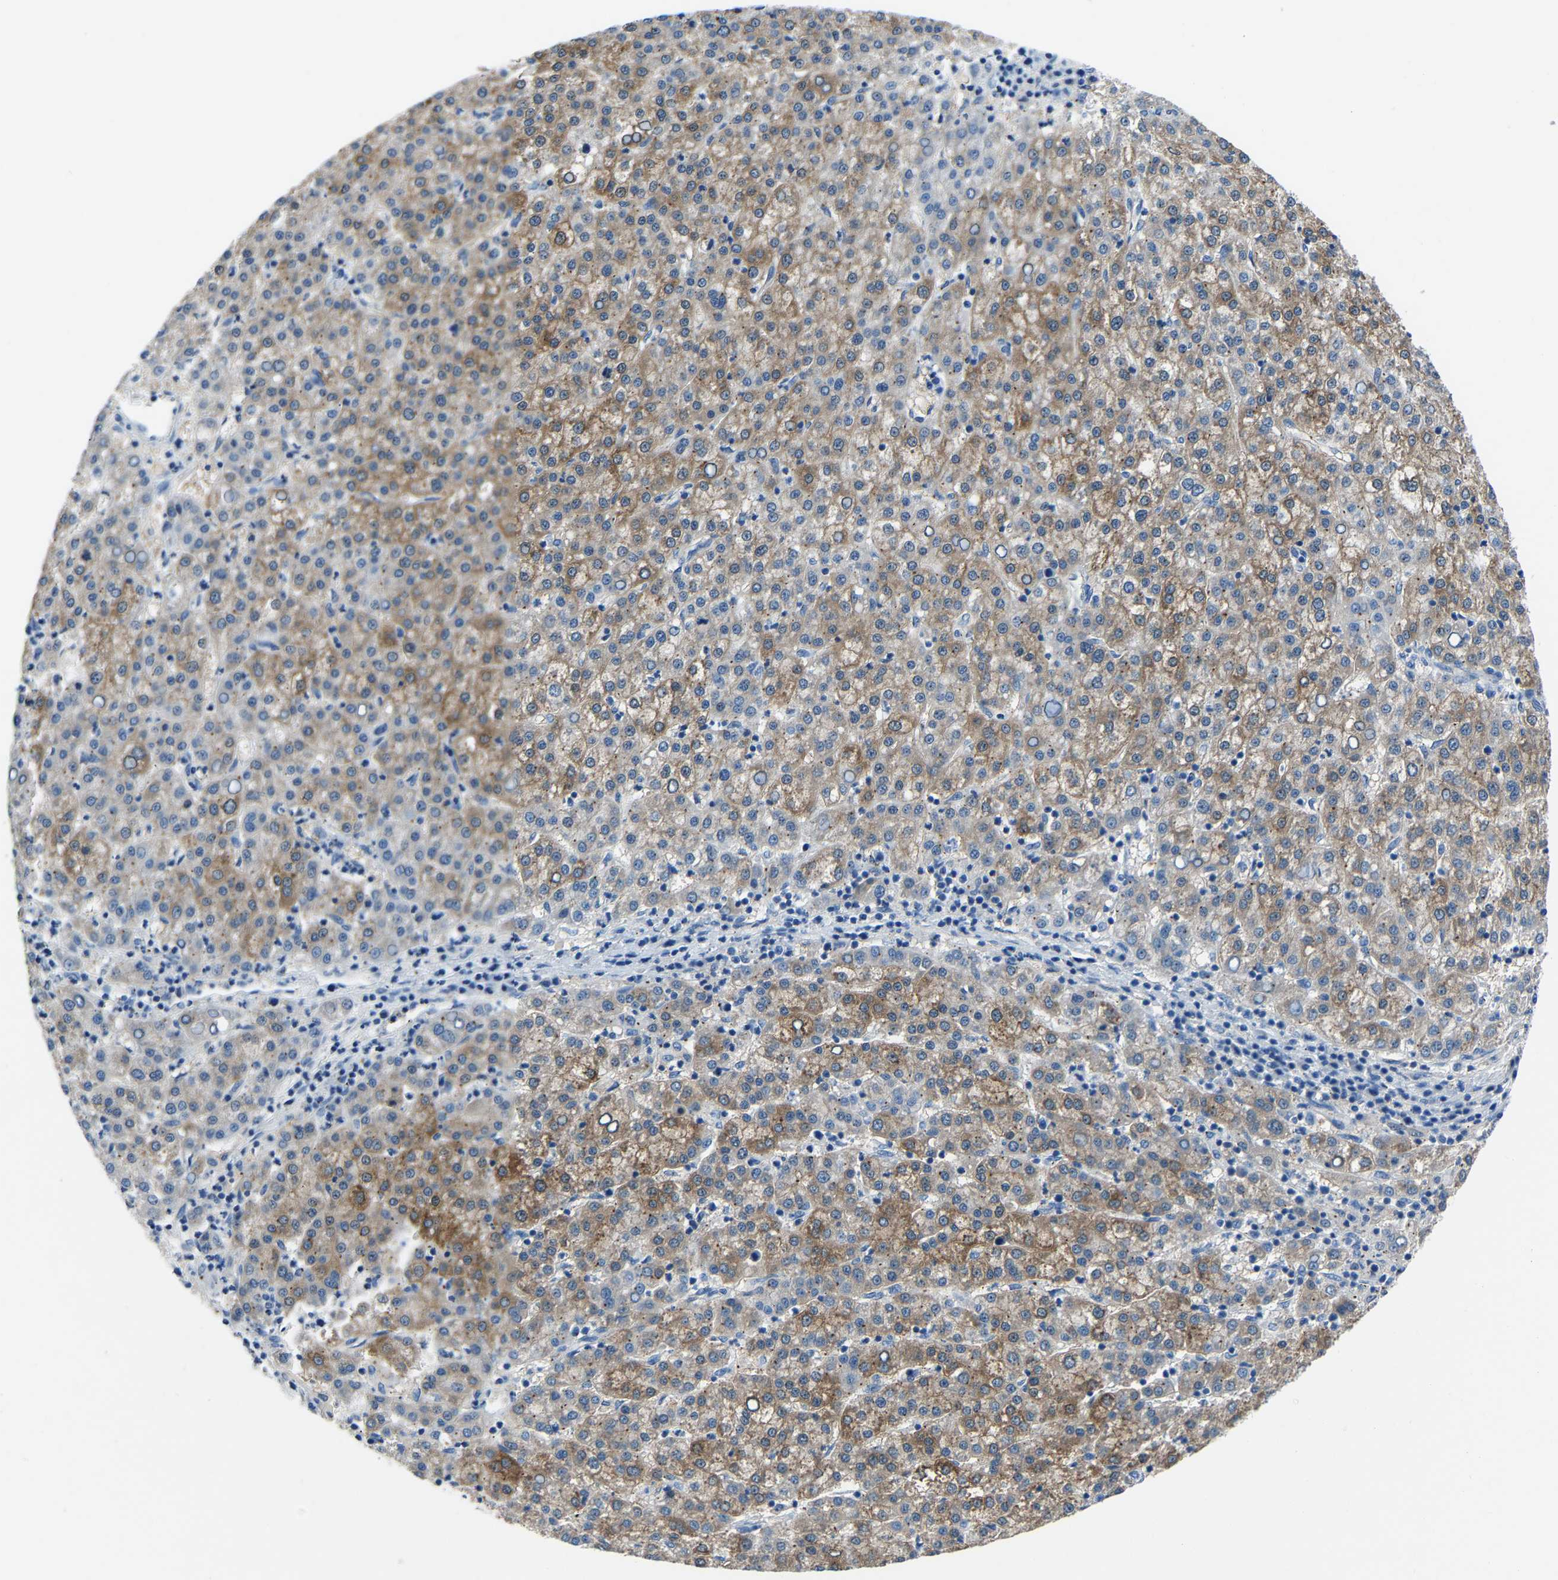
{"staining": {"intensity": "moderate", "quantity": ">75%", "location": "cytoplasmic/membranous"}, "tissue": "liver cancer", "cell_type": "Tumor cells", "image_type": "cancer", "snomed": [{"axis": "morphology", "description": "Carcinoma, Hepatocellular, NOS"}, {"axis": "topography", "description": "Liver"}], "caption": "Protein expression analysis of human liver hepatocellular carcinoma reveals moderate cytoplasmic/membranous staining in approximately >75% of tumor cells. Nuclei are stained in blue.", "gene": "DNAAF5", "patient": {"sex": "female", "age": 58}}